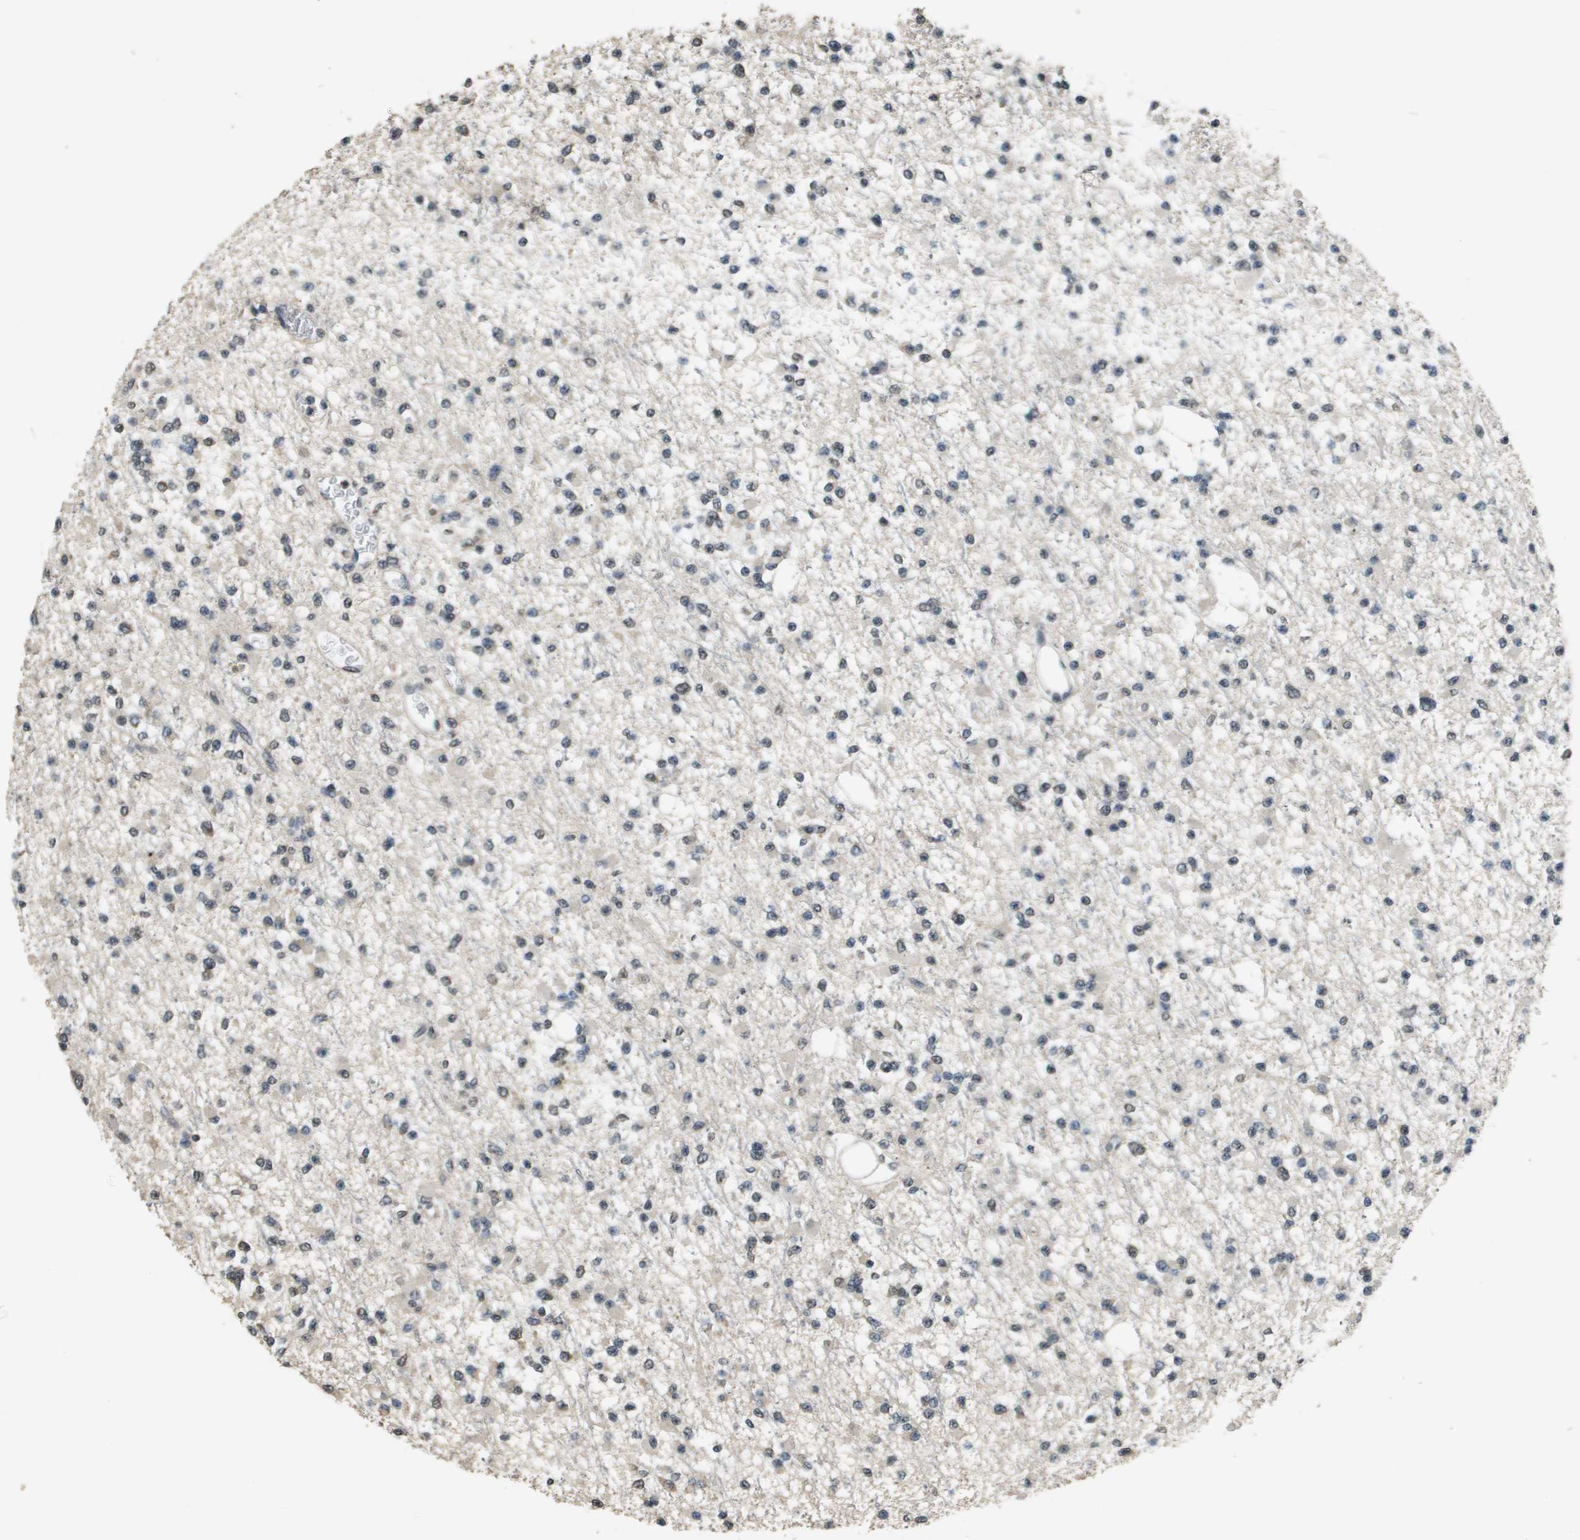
{"staining": {"intensity": "weak", "quantity": "25%-75%", "location": "nuclear"}, "tissue": "glioma", "cell_type": "Tumor cells", "image_type": "cancer", "snomed": [{"axis": "morphology", "description": "Glioma, malignant, Low grade"}, {"axis": "topography", "description": "Brain"}], "caption": "Glioma stained for a protein (brown) reveals weak nuclear positive staining in approximately 25%-75% of tumor cells.", "gene": "FANCC", "patient": {"sex": "female", "age": 22}}